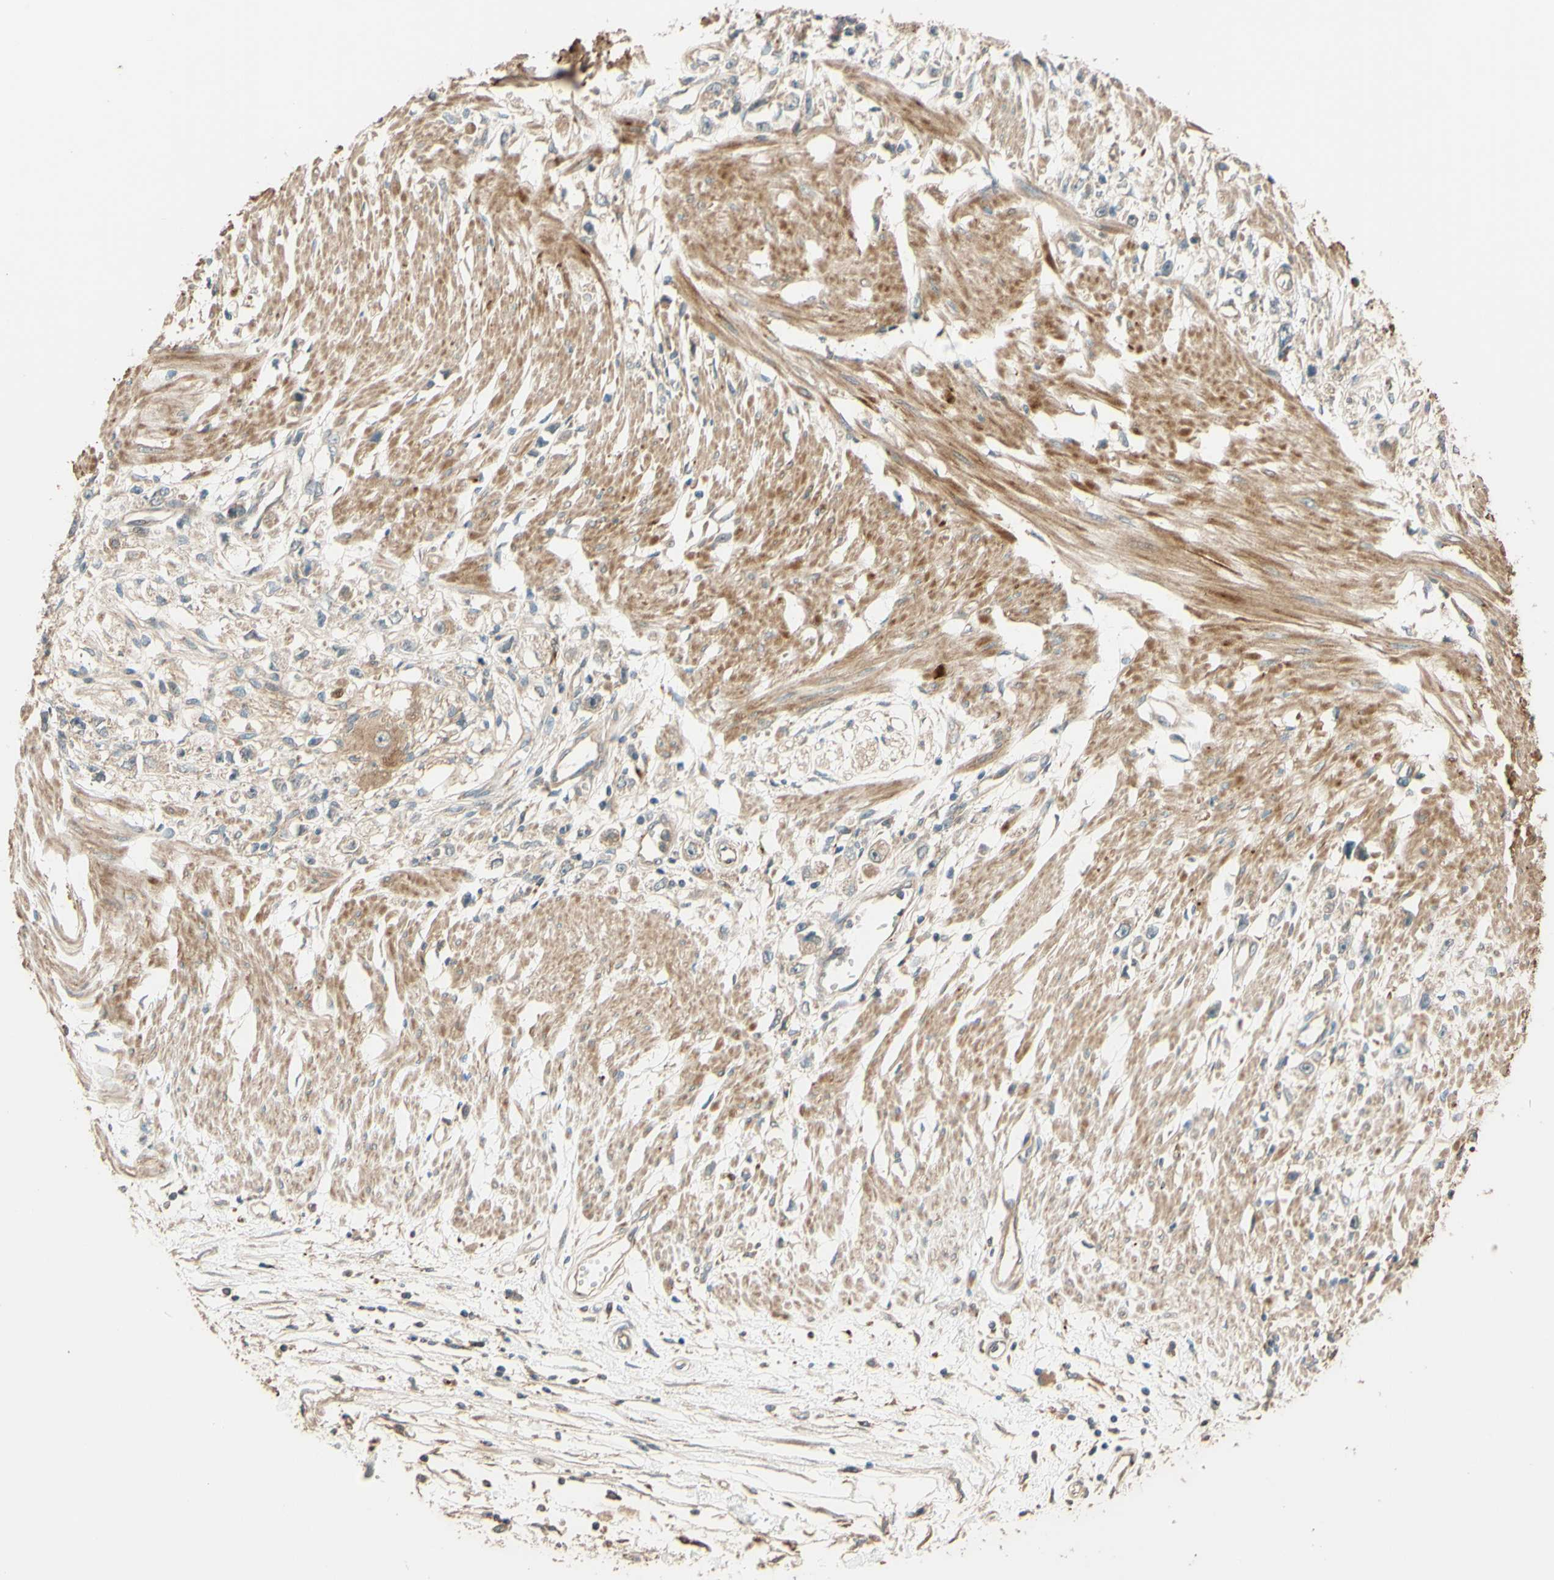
{"staining": {"intensity": "weak", "quantity": "25%-75%", "location": "cytoplasmic/membranous"}, "tissue": "stomach cancer", "cell_type": "Tumor cells", "image_type": "cancer", "snomed": [{"axis": "morphology", "description": "Adenocarcinoma, NOS"}, {"axis": "topography", "description": "Stomach"}], "caption": "Protein analysis of stomach adenocarcinoma tissue reveals weak cytoplasmic/membranous staining in about 25%-75% of tumor cells.", "gene": "RNF19A", "patient": {"sex": "female", "age": 59}}